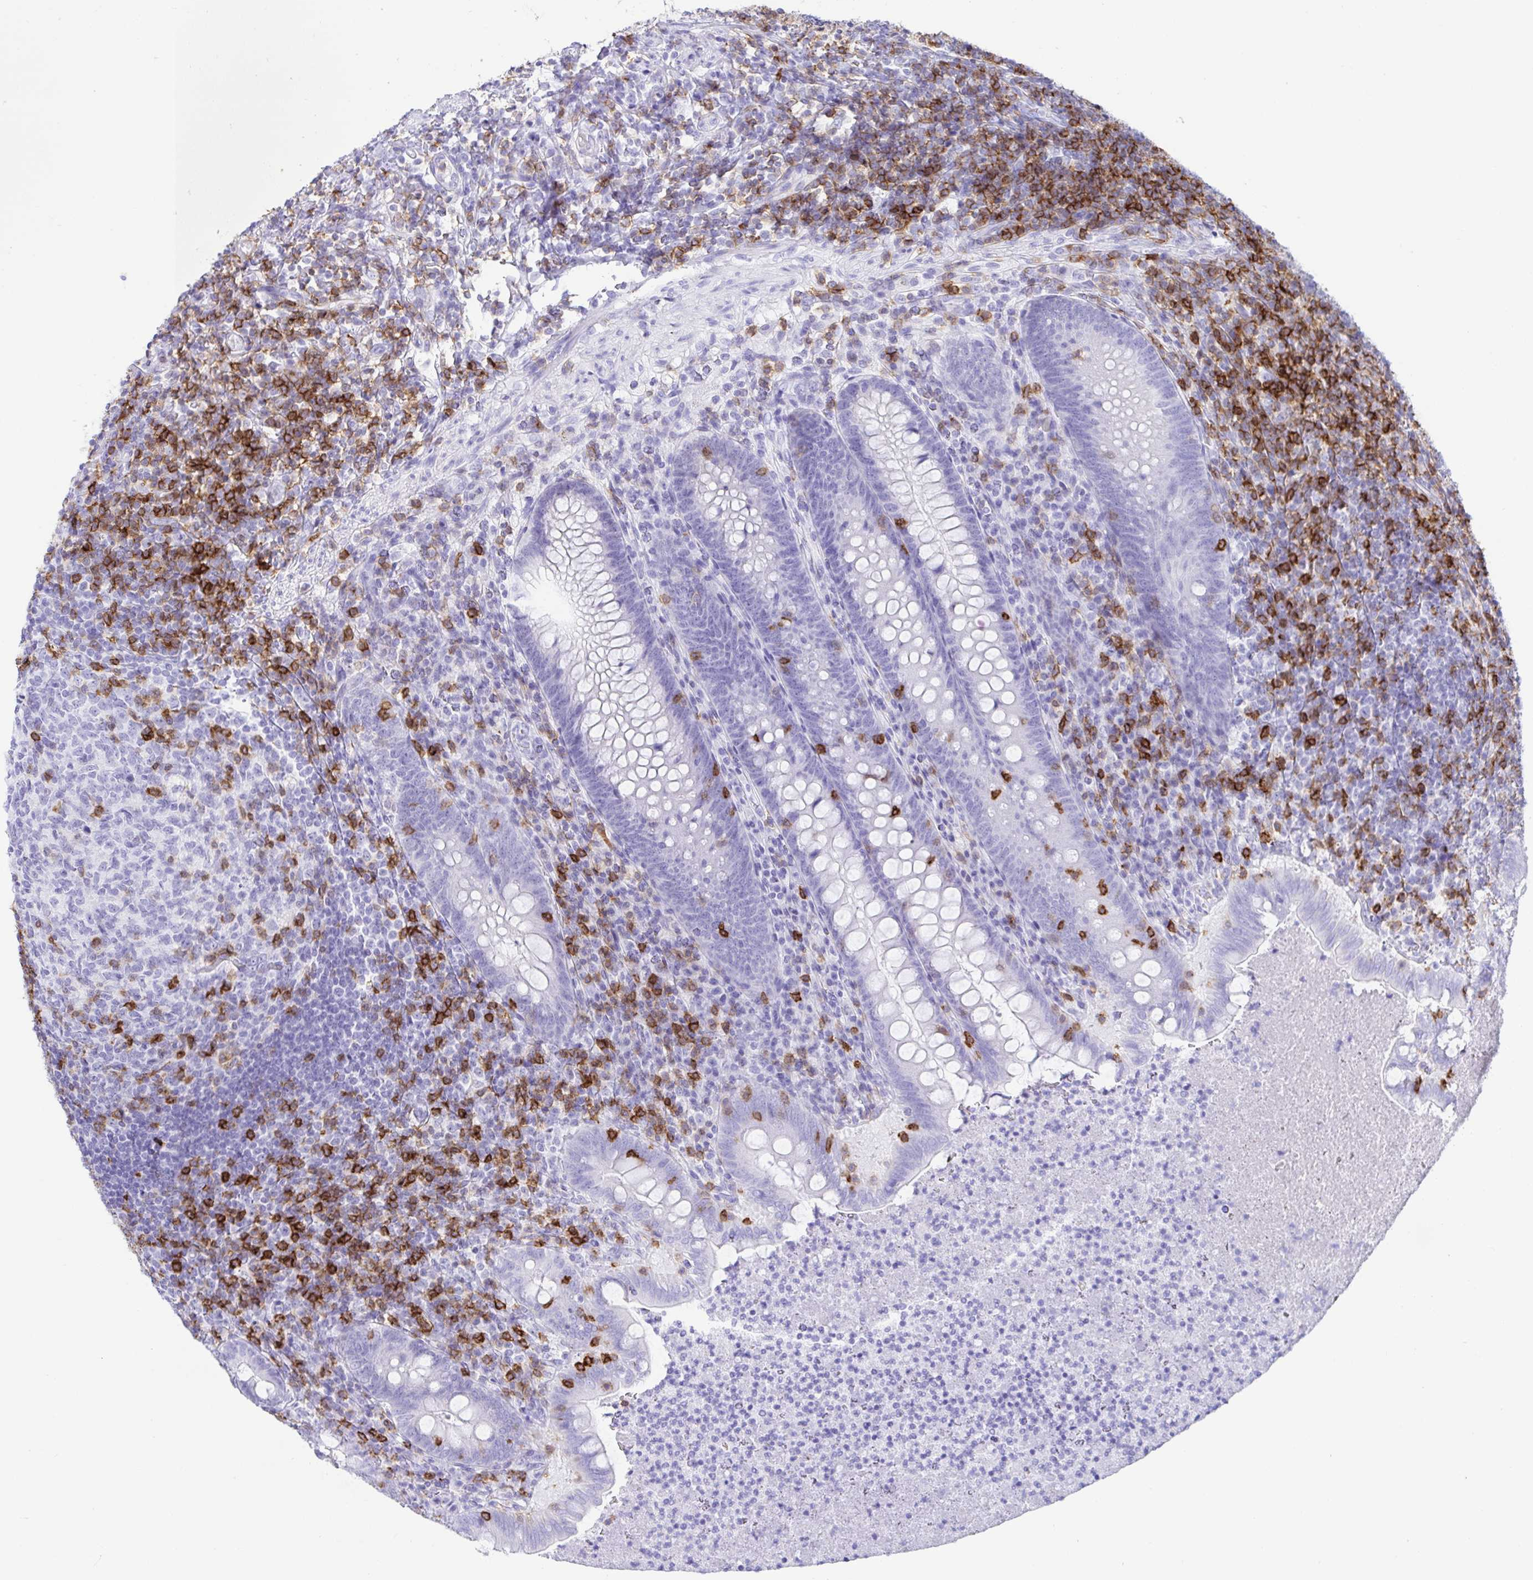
{"staining": {"intensity": "negative", "quantity": "none", "location": "none"}, "tissue": "appendix", "cell_type": "Glandular cells", "image_type": "normal", "snomed": [{"axis": "morphology", "description": "Normal tissue, NOS"}, {"axis": "topography", "description": "Appendix"}], "caption": "IHC histopathology image of normal appendix: human appendix stained with DAB demonstrates no significant protein expression in glandular cells.", "gene": "CD5", "patient": {"sex": "male", "age": 47}}